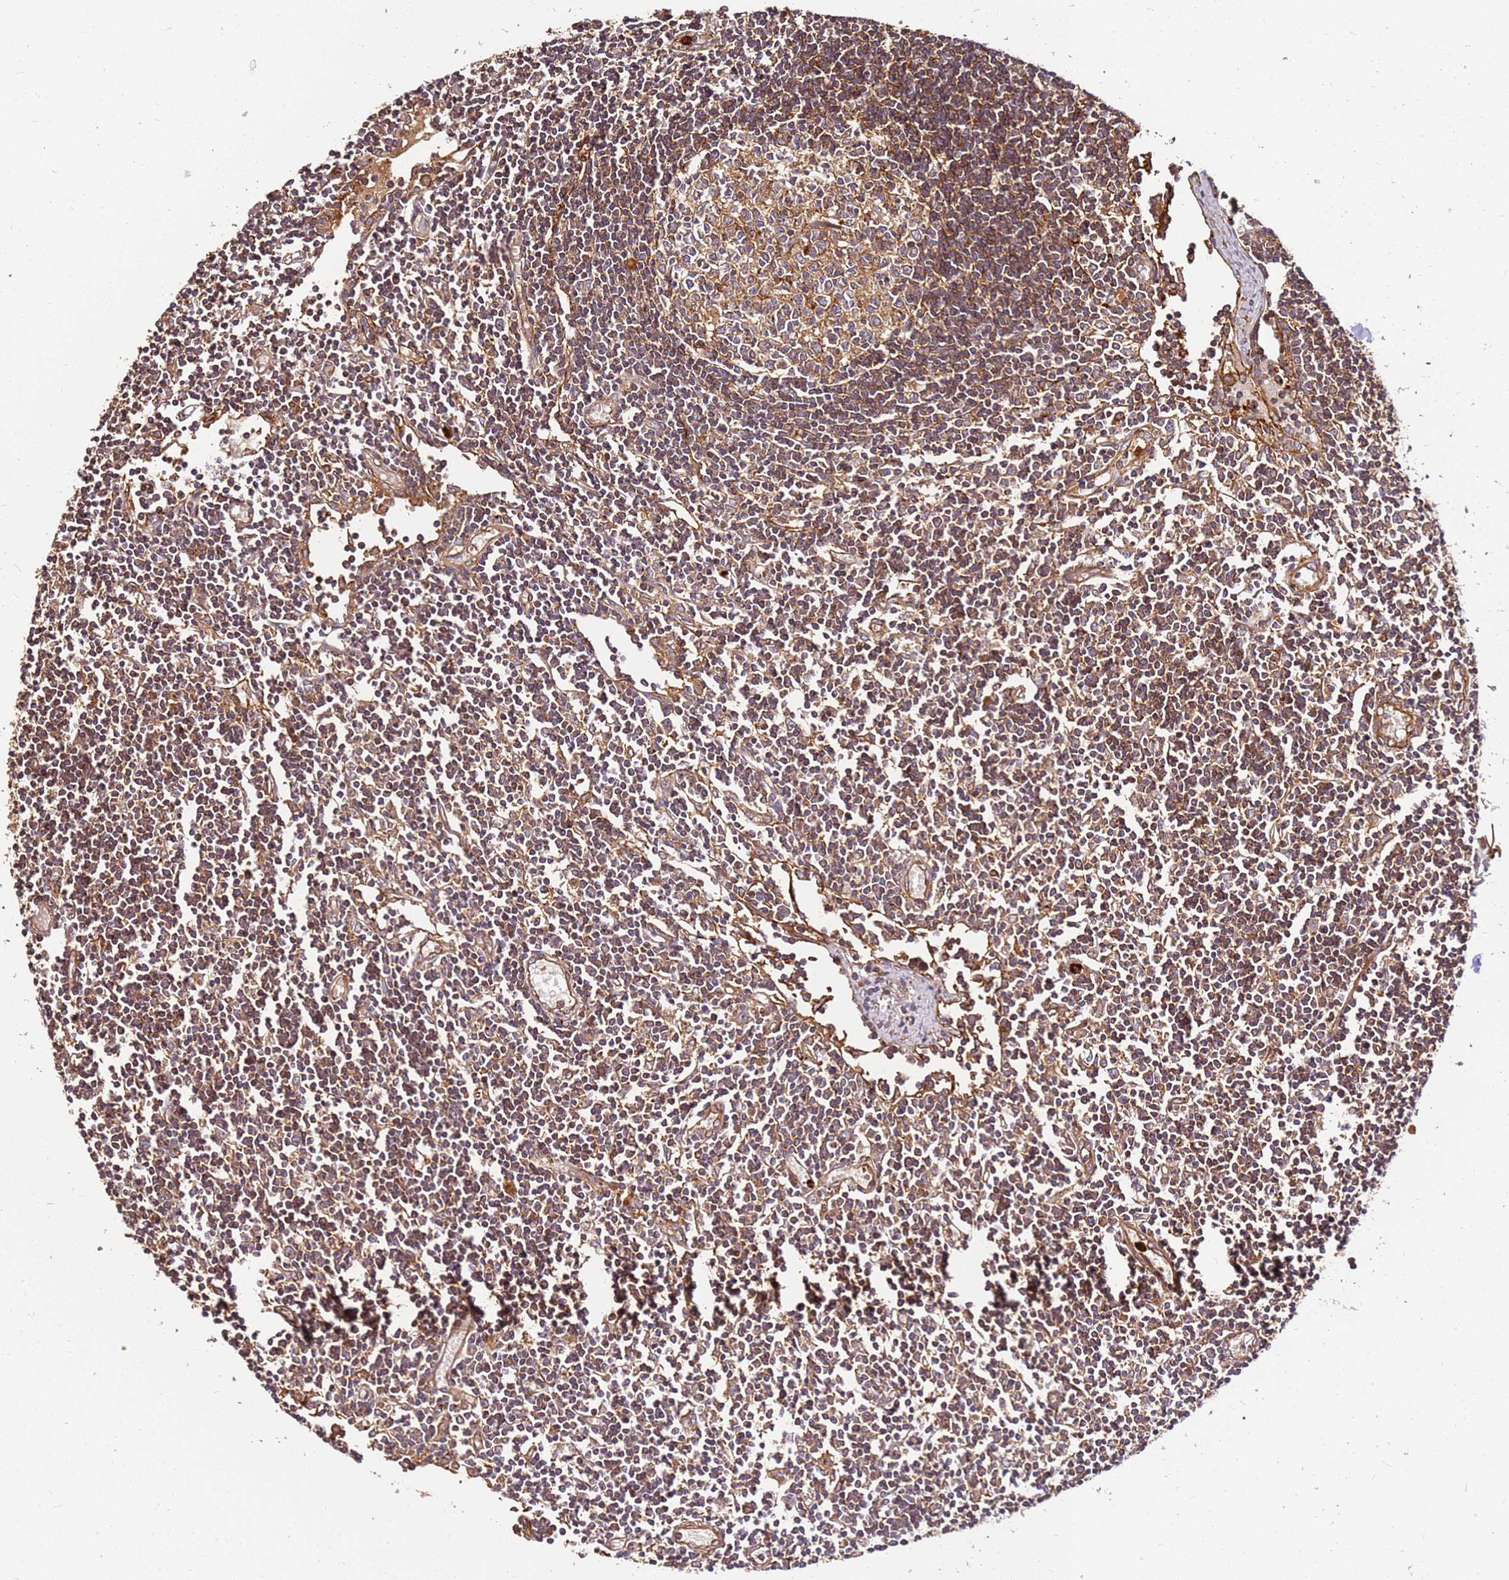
{"staining": {"intensity": "strong", "quantity": ">75%", "location": "cytoplasmic/membranous"}, "tissue": "lymph node", "cell_type": "Germinal center cells", "image_type": "normal", "snomed": [{"axis": "morphology", "description": "Normal tissue, NOS"}, {"axis": "topography", "description": "Lymph node"}], "caption": "Protein staining of benign lymph node reveals strong cytoplasmic/membranous positivity in about >75% of germinal center cells. Using DAB (brown) and hematoxylin (blue) stains, captured at high magnification using brightfield microscopy.", "gene": "DVL3", "patient": {"sex": "female", "age": 11}}